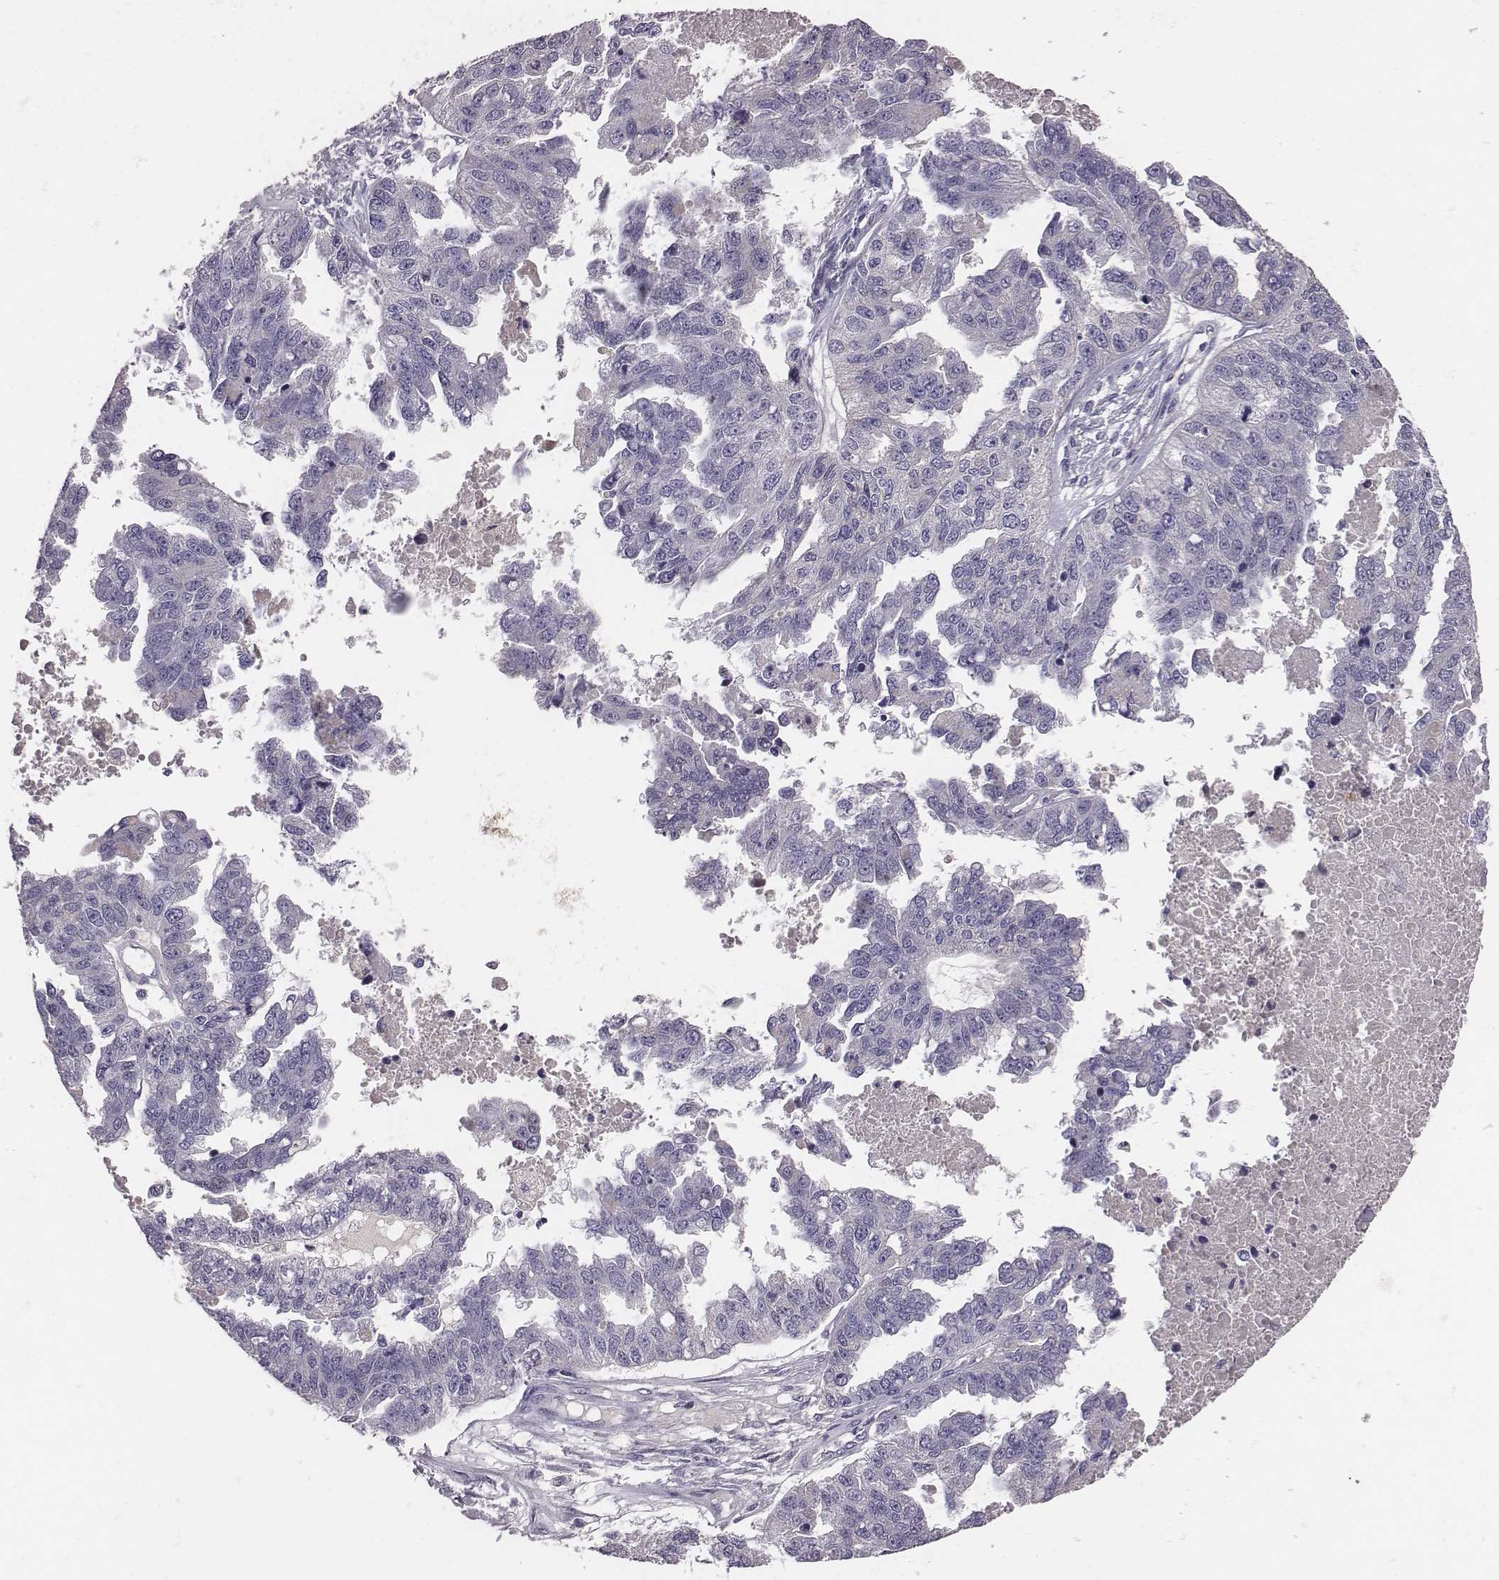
{"staining": {"intensity": "negative", "quantity": "none", "location": "none"}, "tissue": "ovarian cancer", "cell_type": "Tumor cells", "image_type": "cancer", "snomed": [{"axis": "morphology", "description": "Cystadenocarcinoma, serous, NOS"}, {"axis": "topography", "description": "Ovary"}], "caption": "The image exhibits no staining of tumor cells in ovarian cancer.", "gene": "EN1", "patient": {"sex": "female", "age": 58}}